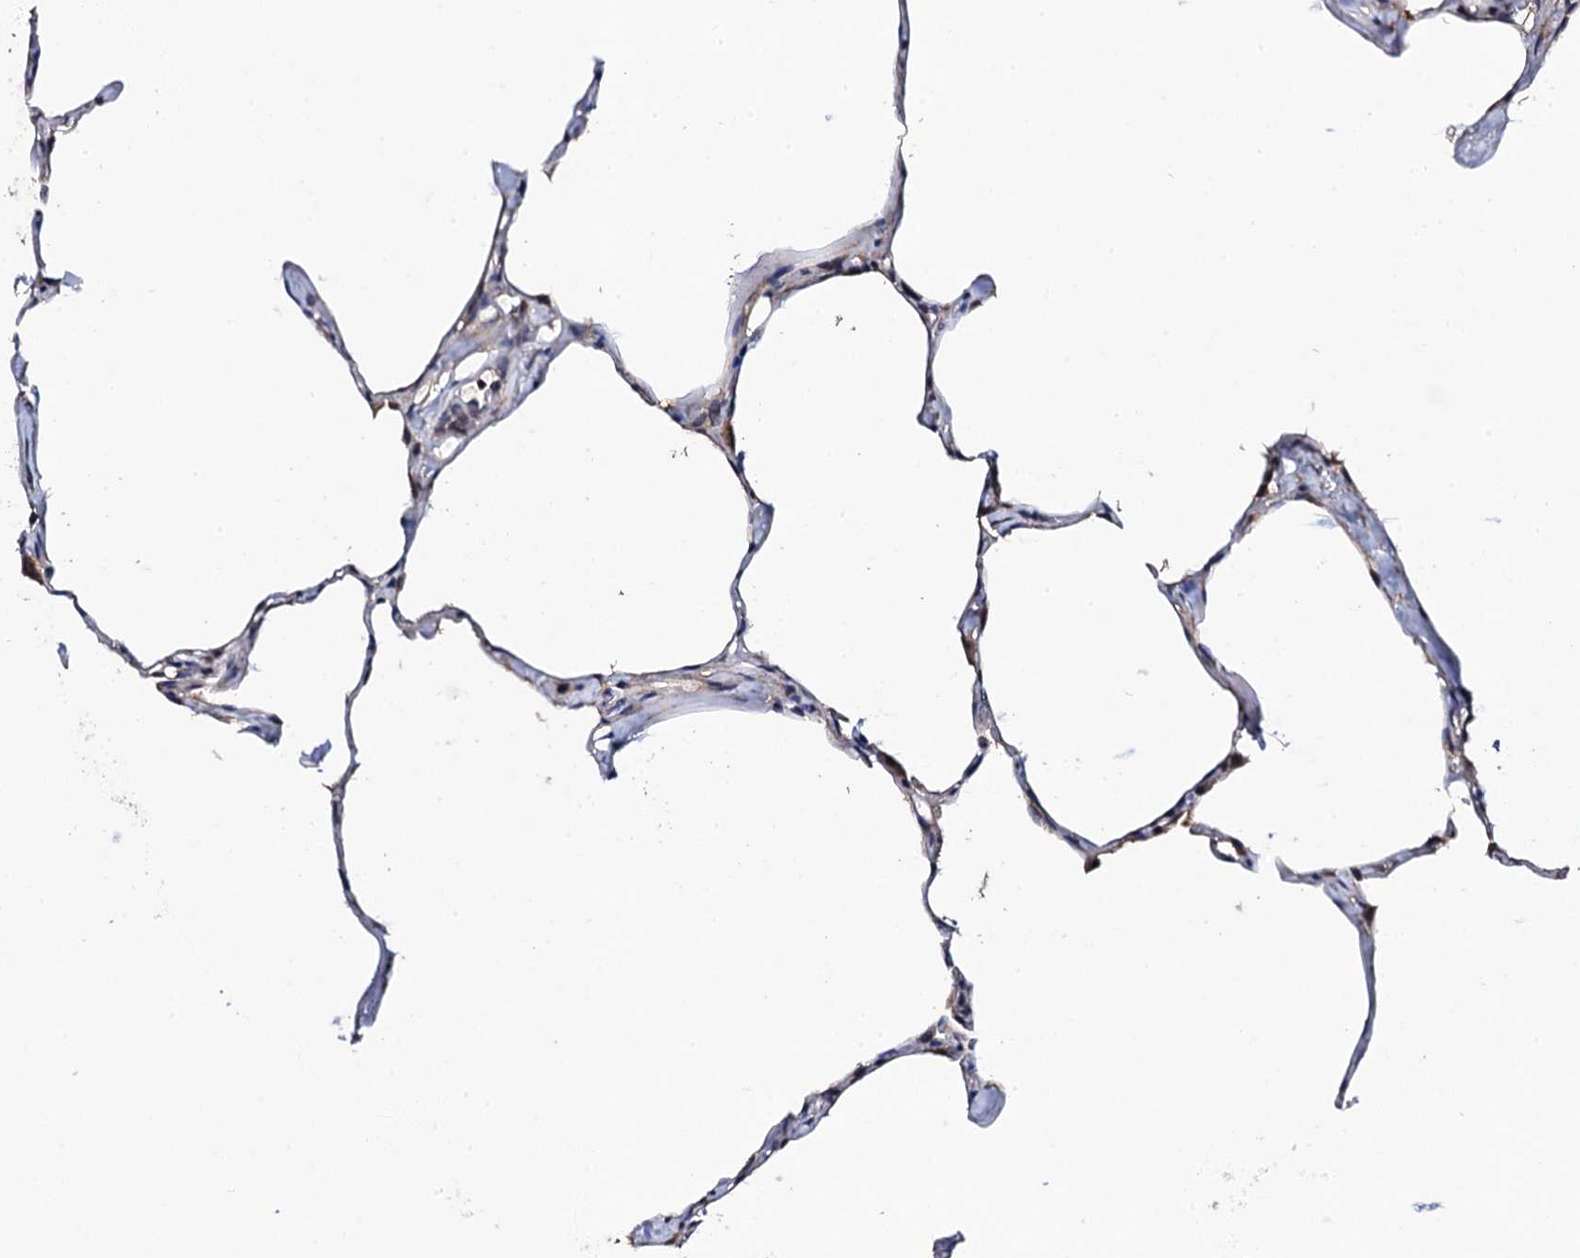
{"staining": {"intensity": "negative", "quantity": "none", "location": "none"}, "tissue": "lung", "cell_type": "Alveolar cells", "image_type": "normal", "snomed": [{"axis": "morphology", "description": "Normal tissue, NOS"}, {"axis": "topography", "description": "Lung"}], "caption": "Immunohistochemistry (IHC) of normal lung demonstrates no expression in alveolar cells.", "gene": "IP6K1", "patient": {"sex": "male", "age": 65}}